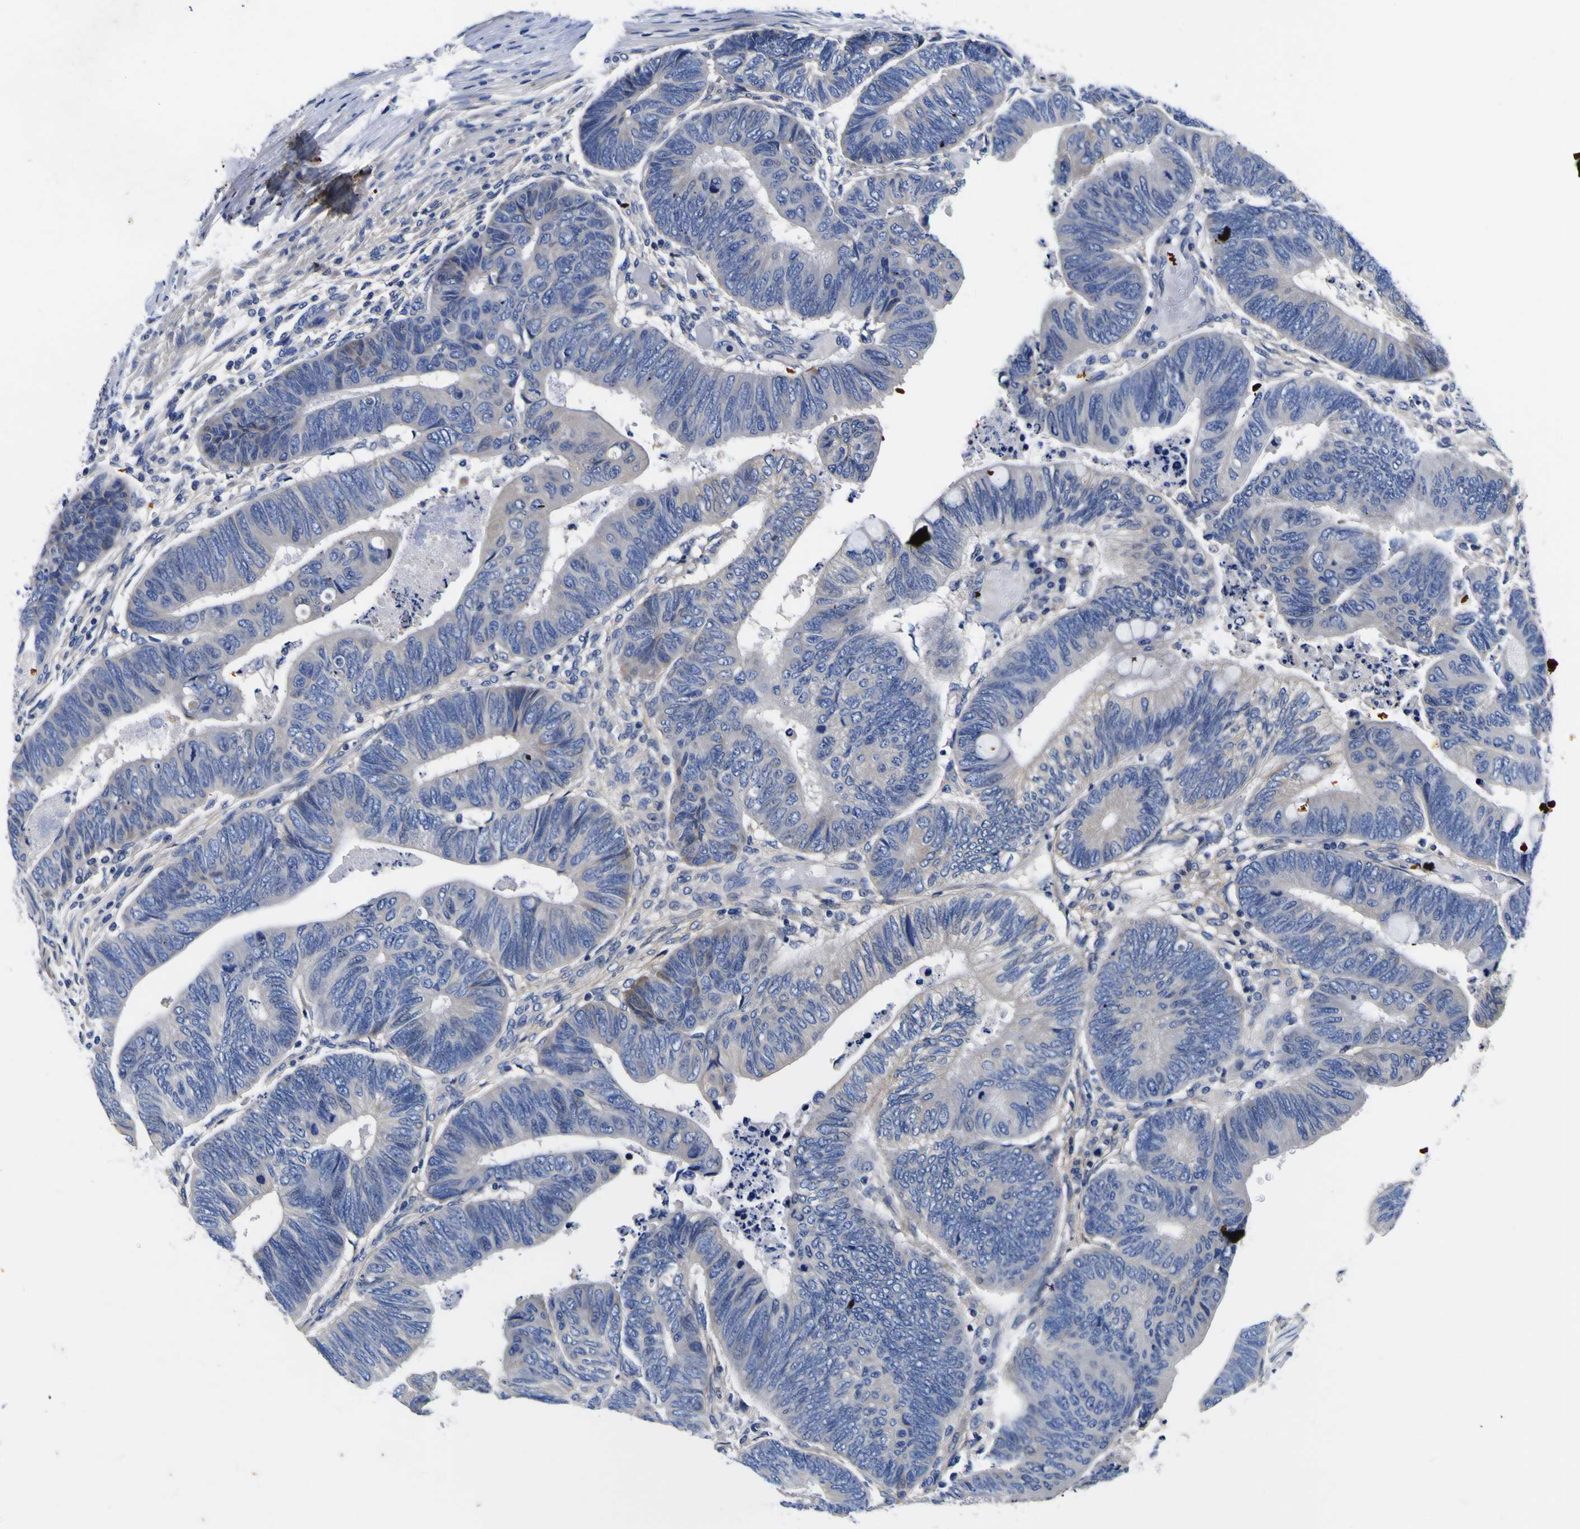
{"staining": {"intensity": "negative", "quantity": "none", "location": "none"}, "tissue": "colorectal cancer", "cell_type": "Tumor cells", "image_type": "cancer", "snomed": [{"axis": "morphology", "description": "Normal tissue, NOS"}, {"axis": "morphology", "description": "Adenocarcinoma, NOS"}, {"axis": "topography", "description": "Rectum"}, {"axis": "topography", "description": "Peripheral nerve tissue"}], "caption": "Image shows no significant protein expression in tumor cells of colorectal cancer.", "gene": "VASN", "patient": {"sex": "male", "age": 92}}